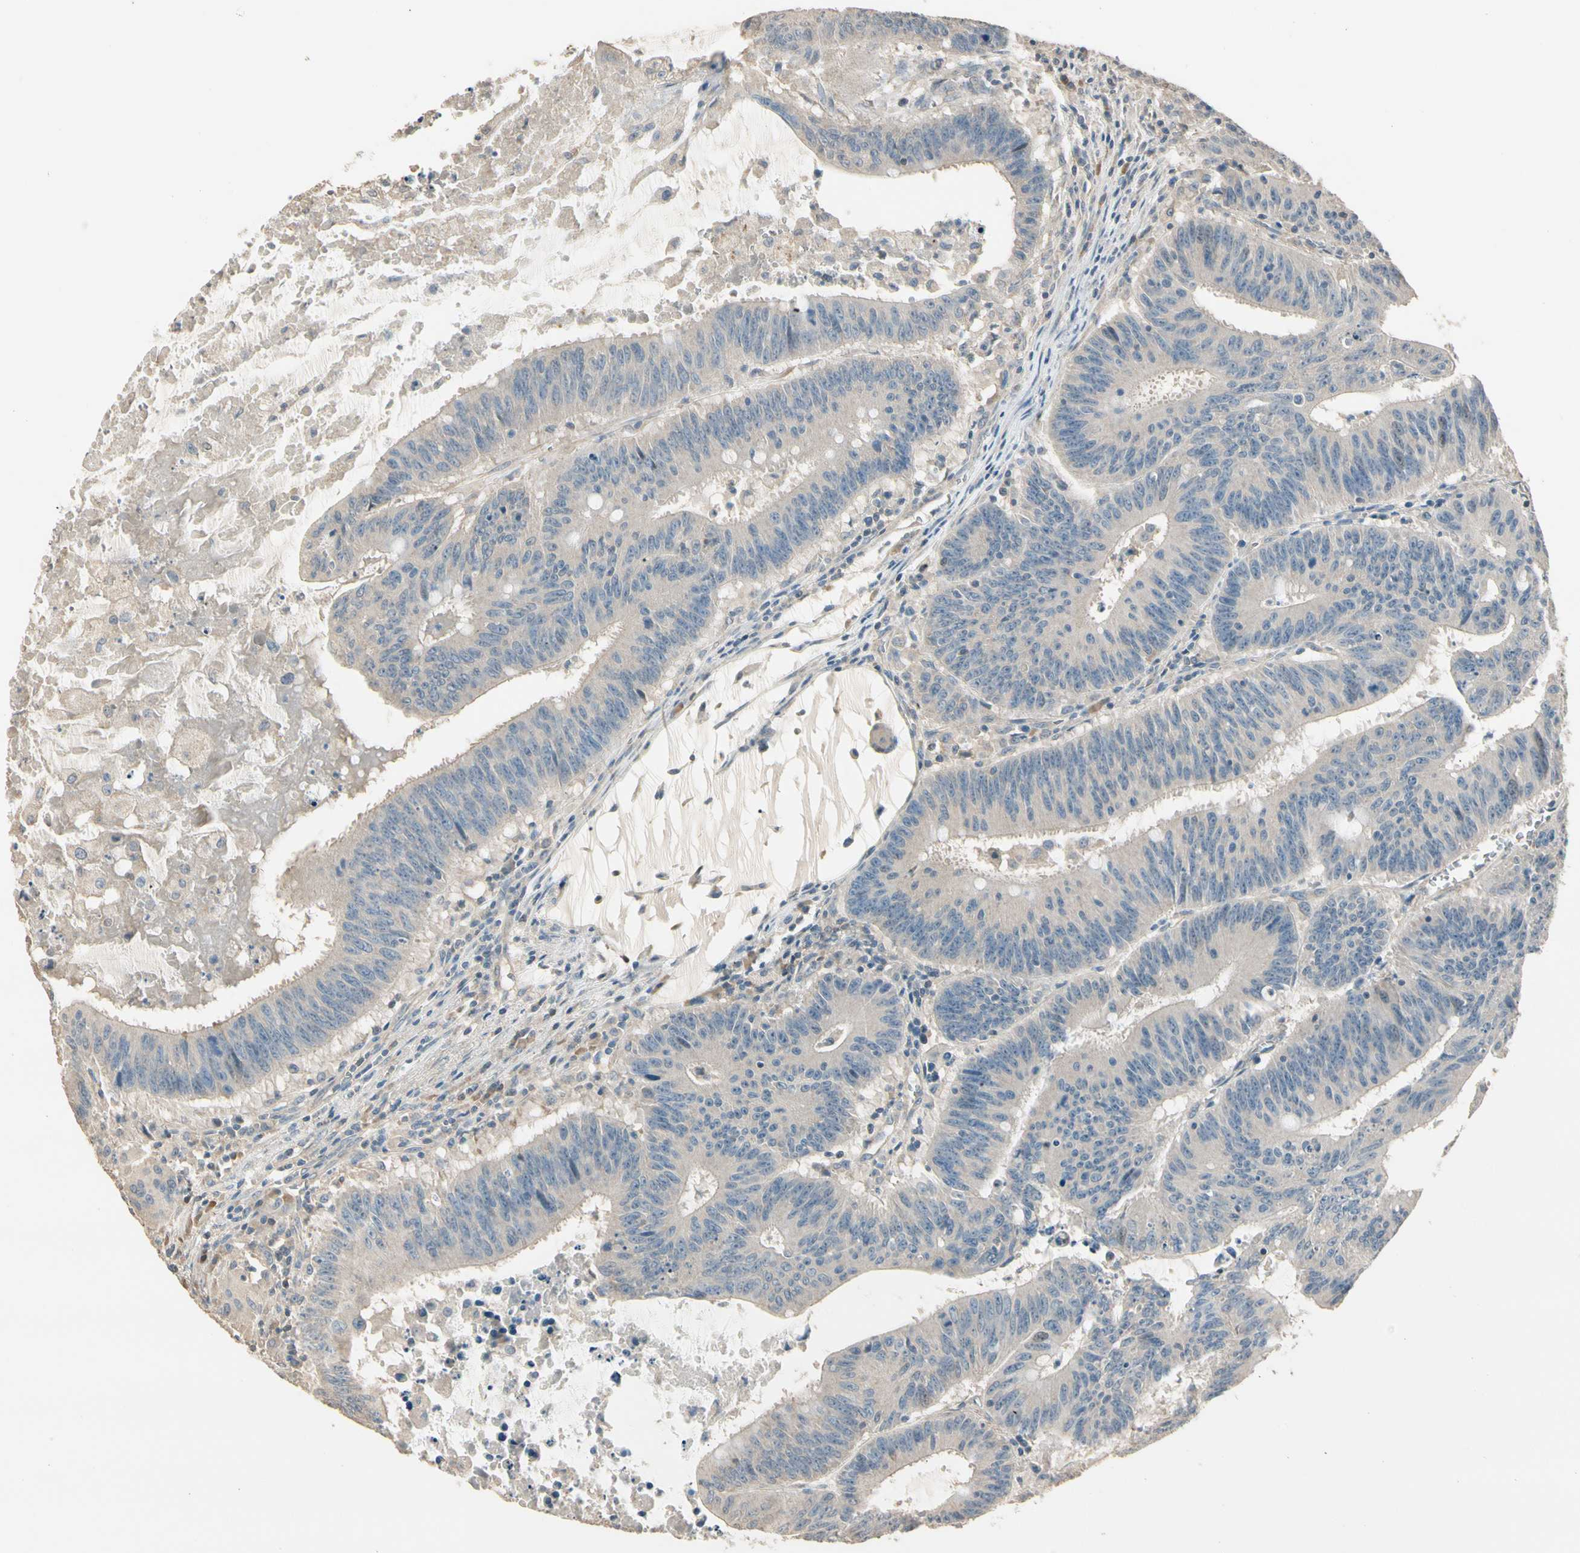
{"staining": {"intensity": "weak", "quantity": "25%-75%", "location": "cytoplasmic/membranous"}, "tissue": "colorectal cancer", "cell_type": "Tumor cells", "image_type": "cancer", "snomed": [{"axis": "morphology", "description": "Adenocarcinoma, NOS"}, {"axis": "topography", "description": "Colon"}], "caption": "Weak cytoplasmic/membranous protein staining is seen in approximately 25%-75% of tumor cells in adenocarcinoma (colorectal). (Stains: DAB (3,3'-diaminobenzidine) in brown, nuclei in blue, Microscopy: brightfield microscopy at high magnification).", "gene": "CDH6", "patient": {"sex": "male", "age": 45}}